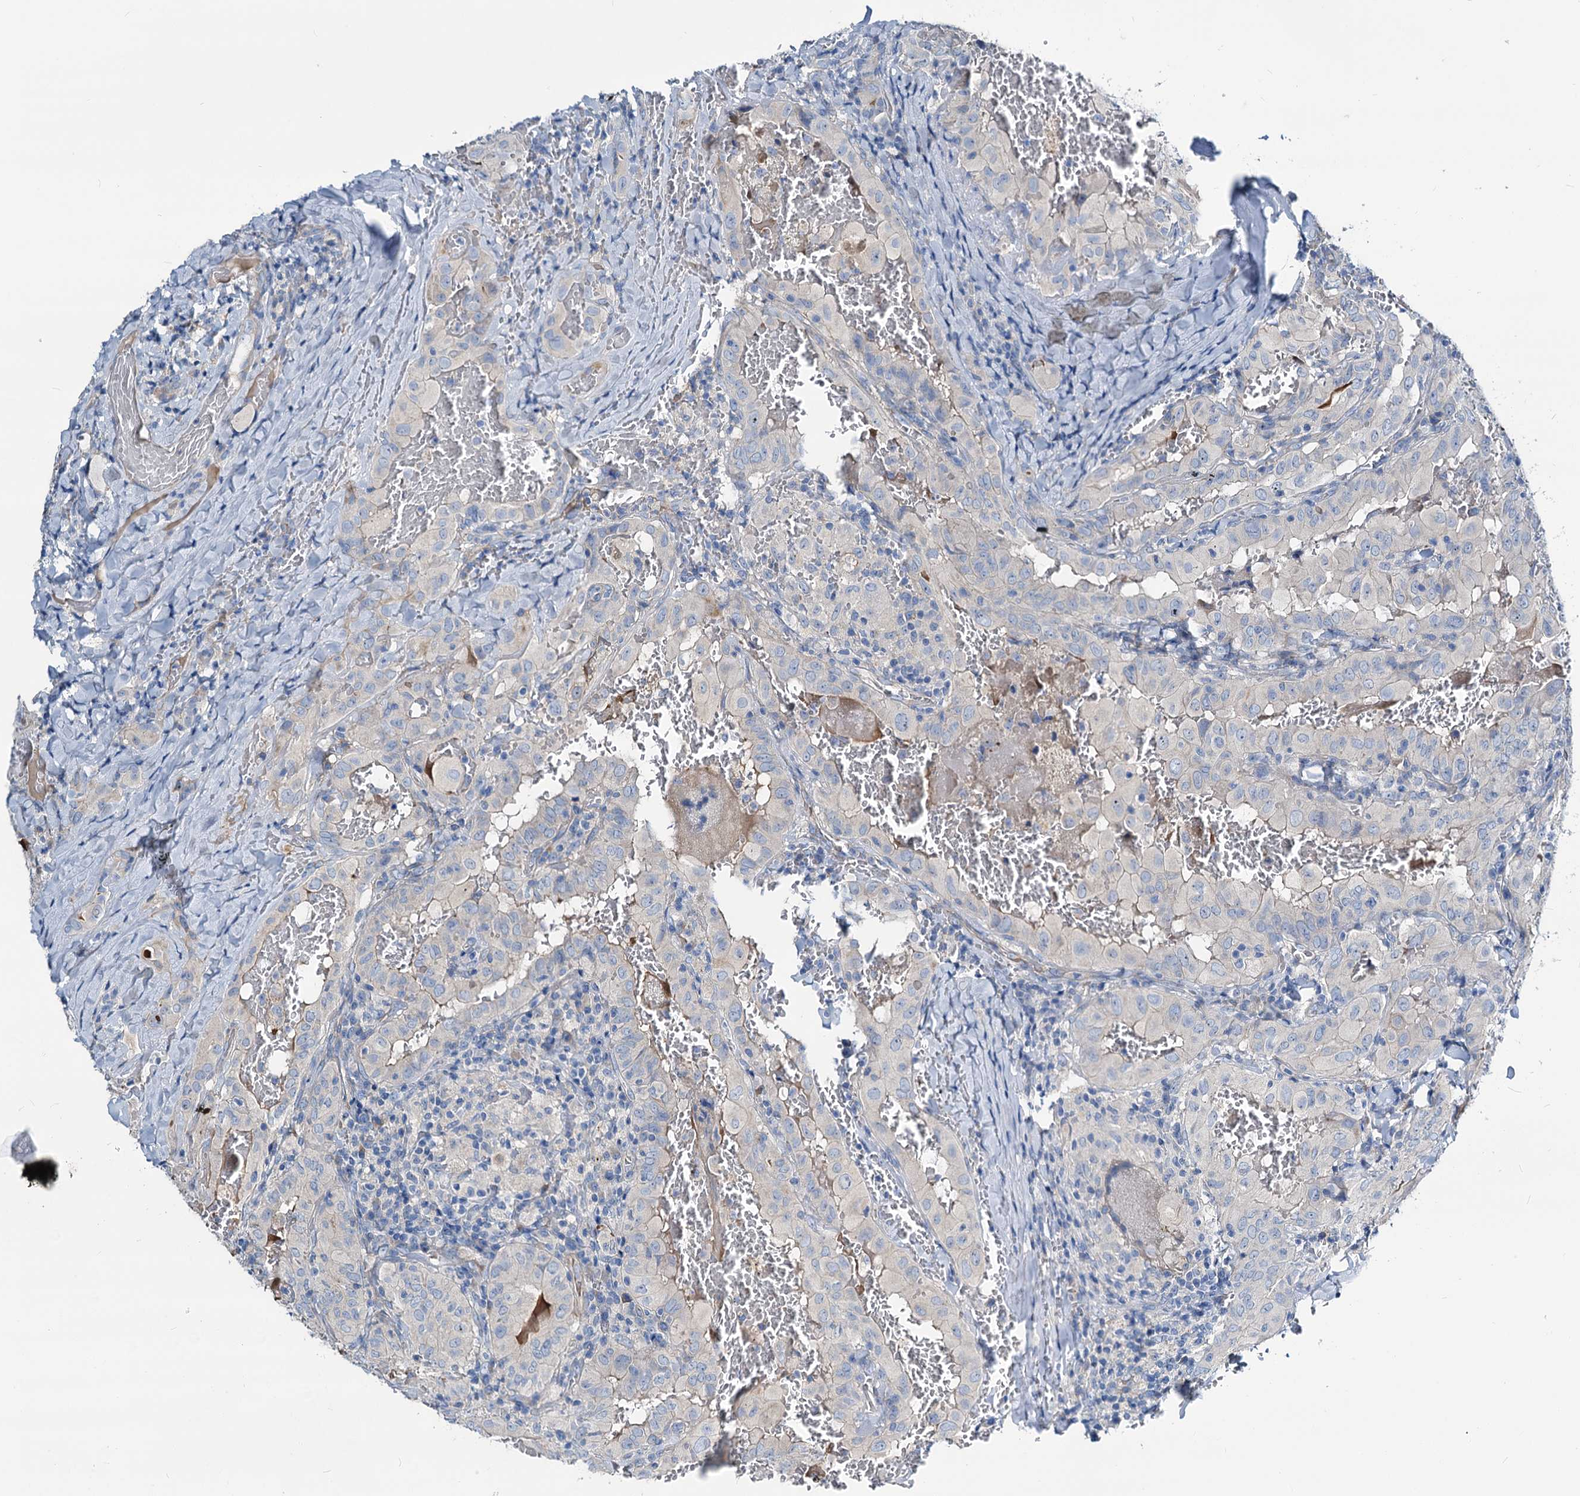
{"staining": {"intensity": "negative", "quantity": "none", "location": "none"}, "tissue": "thyroid cancer", "cell_type": "Tumor cells", "image_type": "cancer", "snomed": [{"axis": "morphology", "description": "Papillary adenocarcinoma, NOS"}, {"axis": "topography", "description": "Thyroid gland"}], "caption": "Tumor cells are negative for brown protein staining in thyroid cancer (papillary adenocarcinoma).", "gene": "DYDC2", "patient": {"sex": "female", "age": 72}}